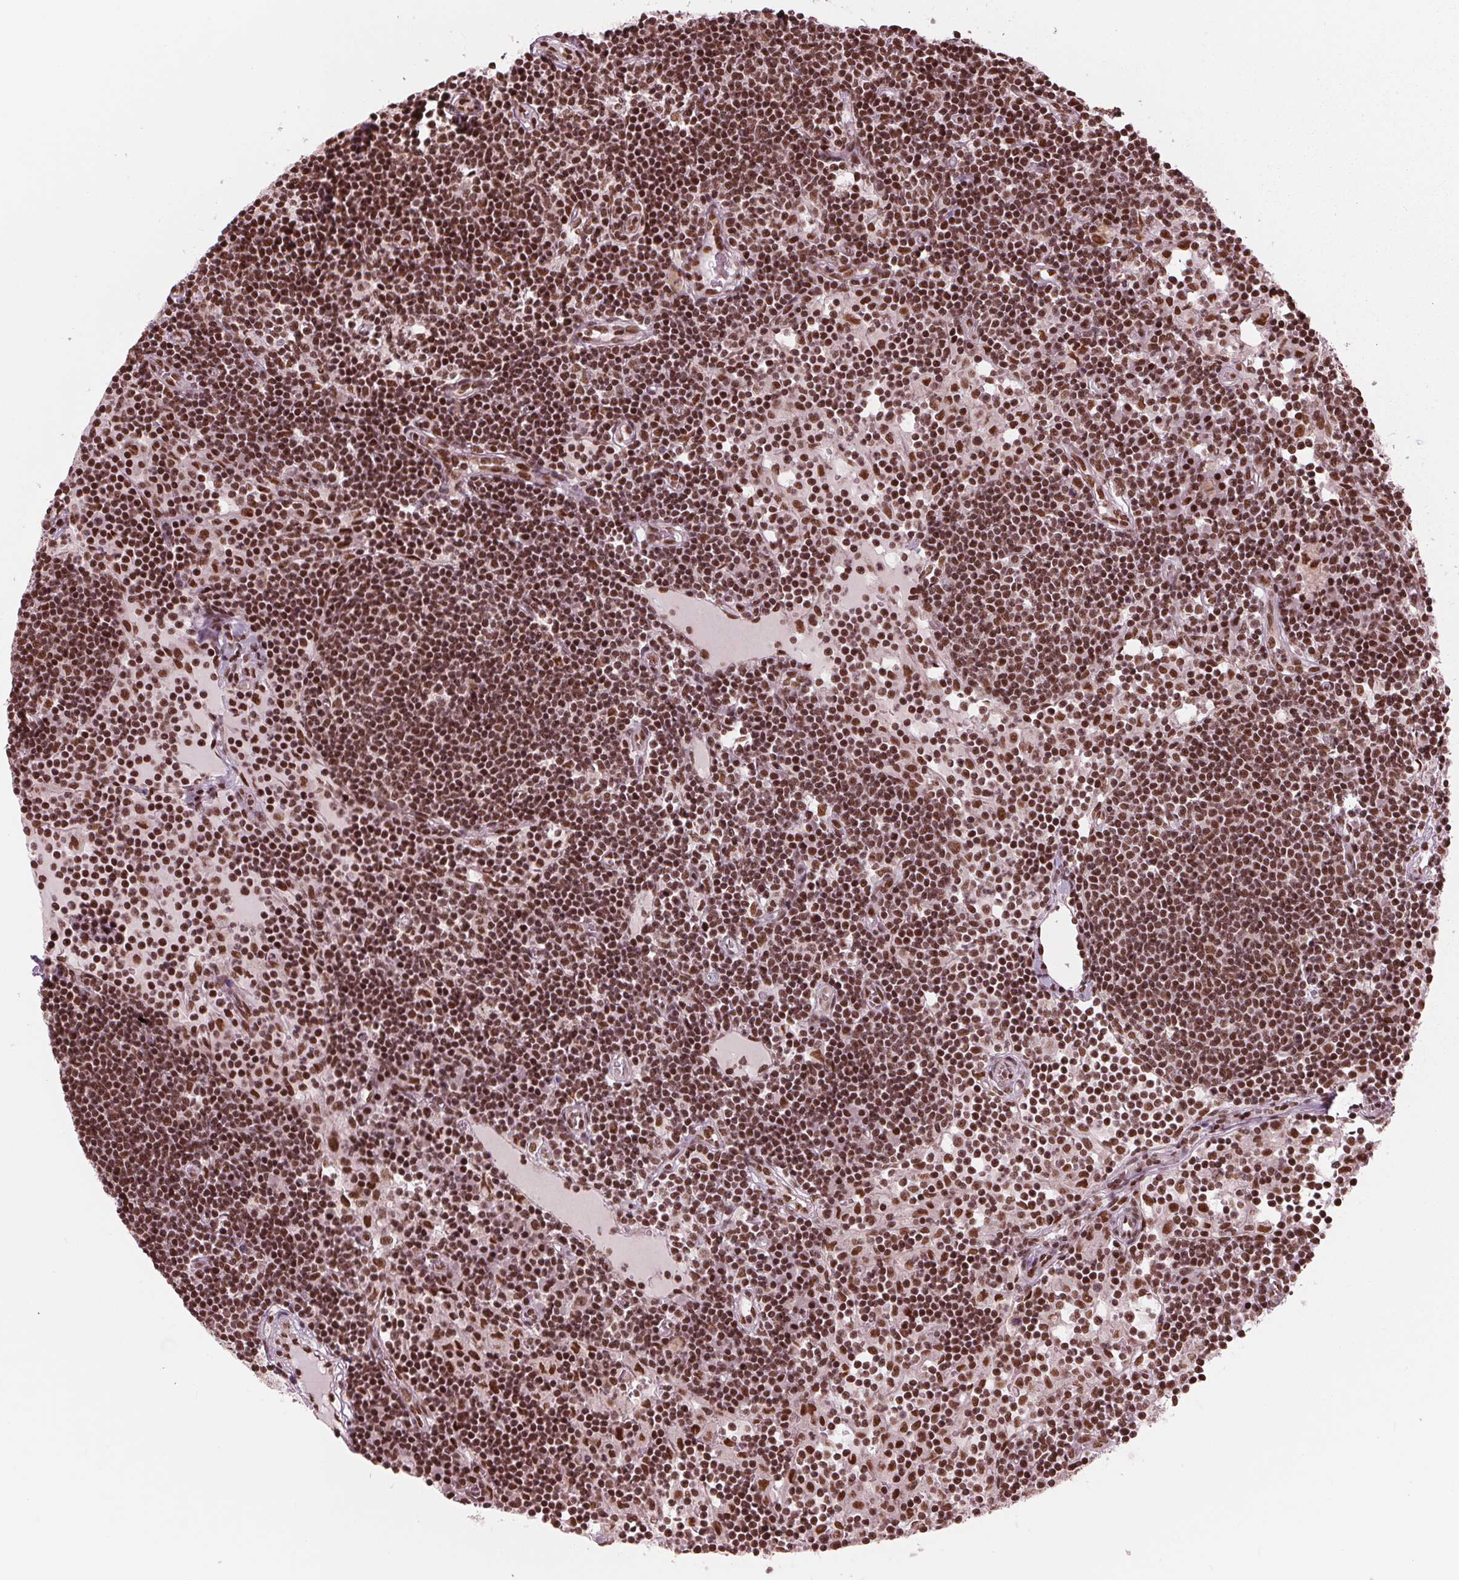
{"staining": {"intensity": "moderate", "quantity": ">75%", "location": "nuclear"}, "tissue": "lymph node", "cell_type": "Germinal center cells", "image_type": "normal", "snomed": [{"axis": "morphology", "description": "Normal tissue, NOS"}, {"axis": "topography", "description": "Lymph node"}], "caption": "IHC staining of benign lymph node, which reveals medium levels of moderate nuclear expression in approximately >75% of germinal center cells indicating moderate nuclear protein positivity. The staining was performed using DAB (3,3'-diaminobenzidine) (brown) for protein detection and nuclei were counterstained in hematoxylin (blue).", "gene": "LSM2", "patient": {"sex": "female", "age": 72}}